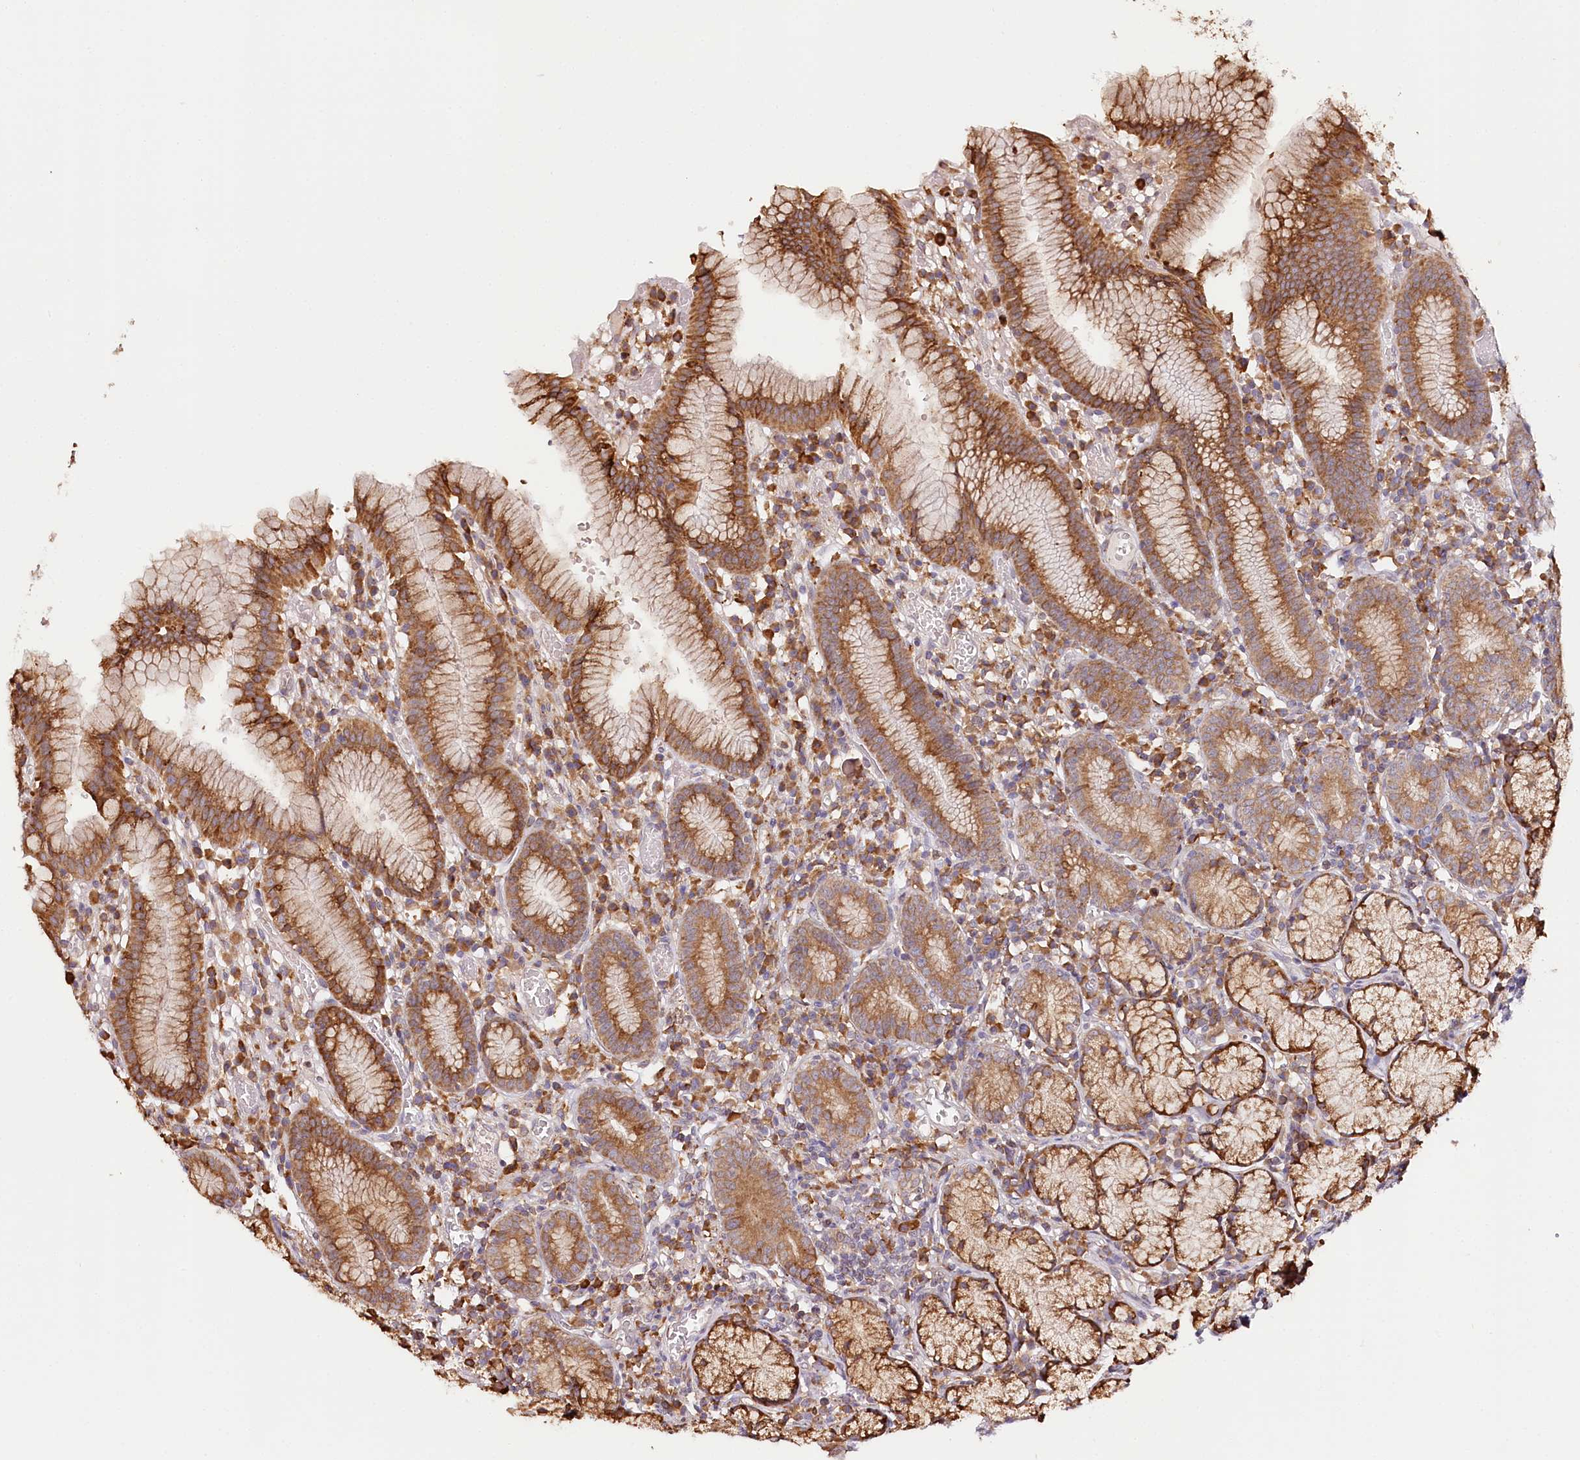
{"staining": {"intensity": "strong", "quantity": ">75%", "location": "cytoplasmic/membranous"}, "tissue": "stomach", "cell_type": "Glandular cells", "image_type": "normal", "snomed": [{"axis": "morphology", "description": "Normal tissue, NOS"}, {"axis": "topography", "description": "Stomach"}], "caption": "Immunohistochemistry (IHC) of unremarkable human stomach reveals high levels of strong cytoplasmic/membranous staining in approximately >75% of glandular cells.", "gene": "VEGFA", "patient": {"sex": "male", "age": 55}}